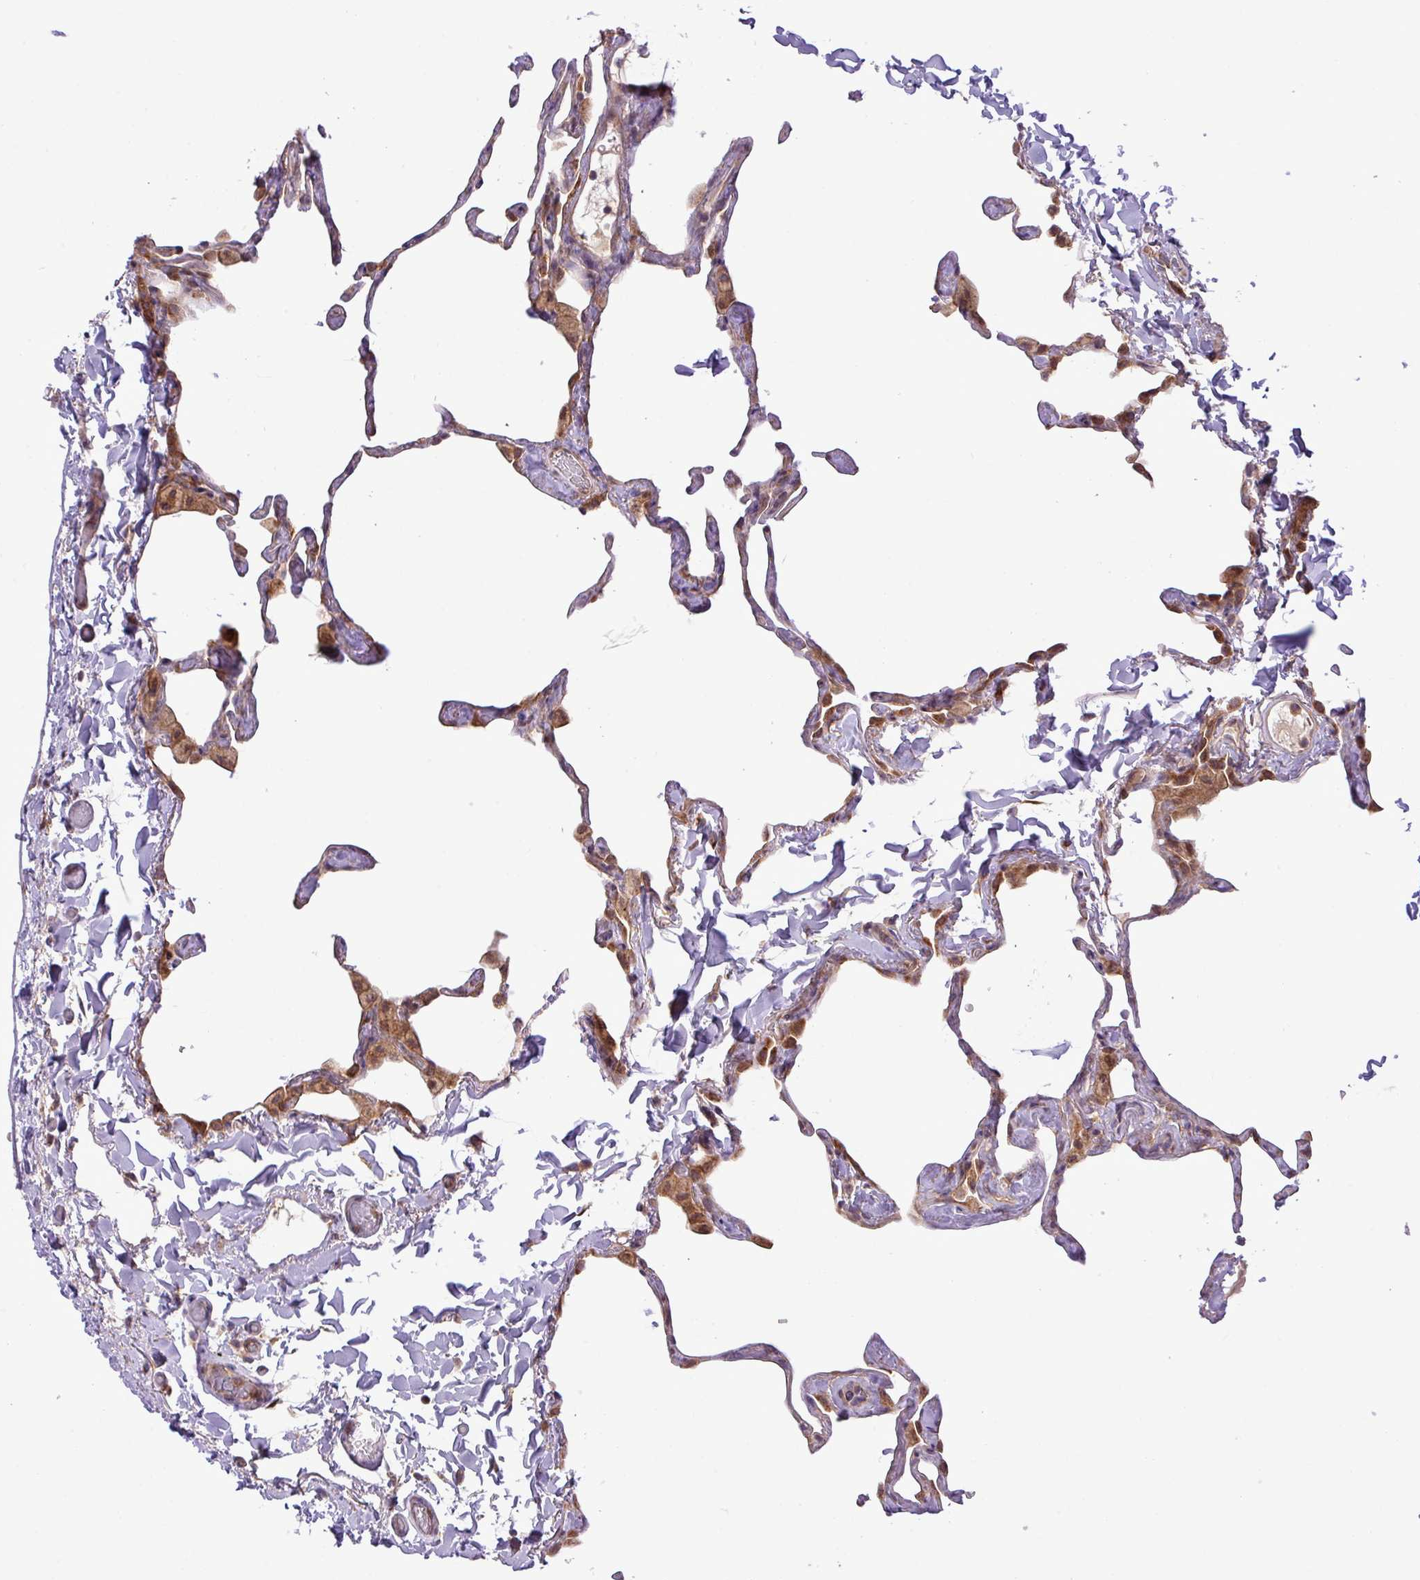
{"staining": {"intensity": "moderate", "quantity": "<25%", "location": "cytoplasmic/membranous,nuclear"}, "tissue": "lung", "cell_type": "Alveolar cells", "image_type": "normal", "snomed": [{"axis": "morphology", "description": "Normal tissue, NOS"}, {"axis": "topography", "description": "Lung"}], "caption": "Benign lung displays moderate cytoplasmic/membranous,nuclear staining in approximately <25% of alveolar cells (Brightfield microscopy of DAB IHC at high magnification)..", "gene": "FAM222B", "patient": {"sex": "male", "age": 65}}